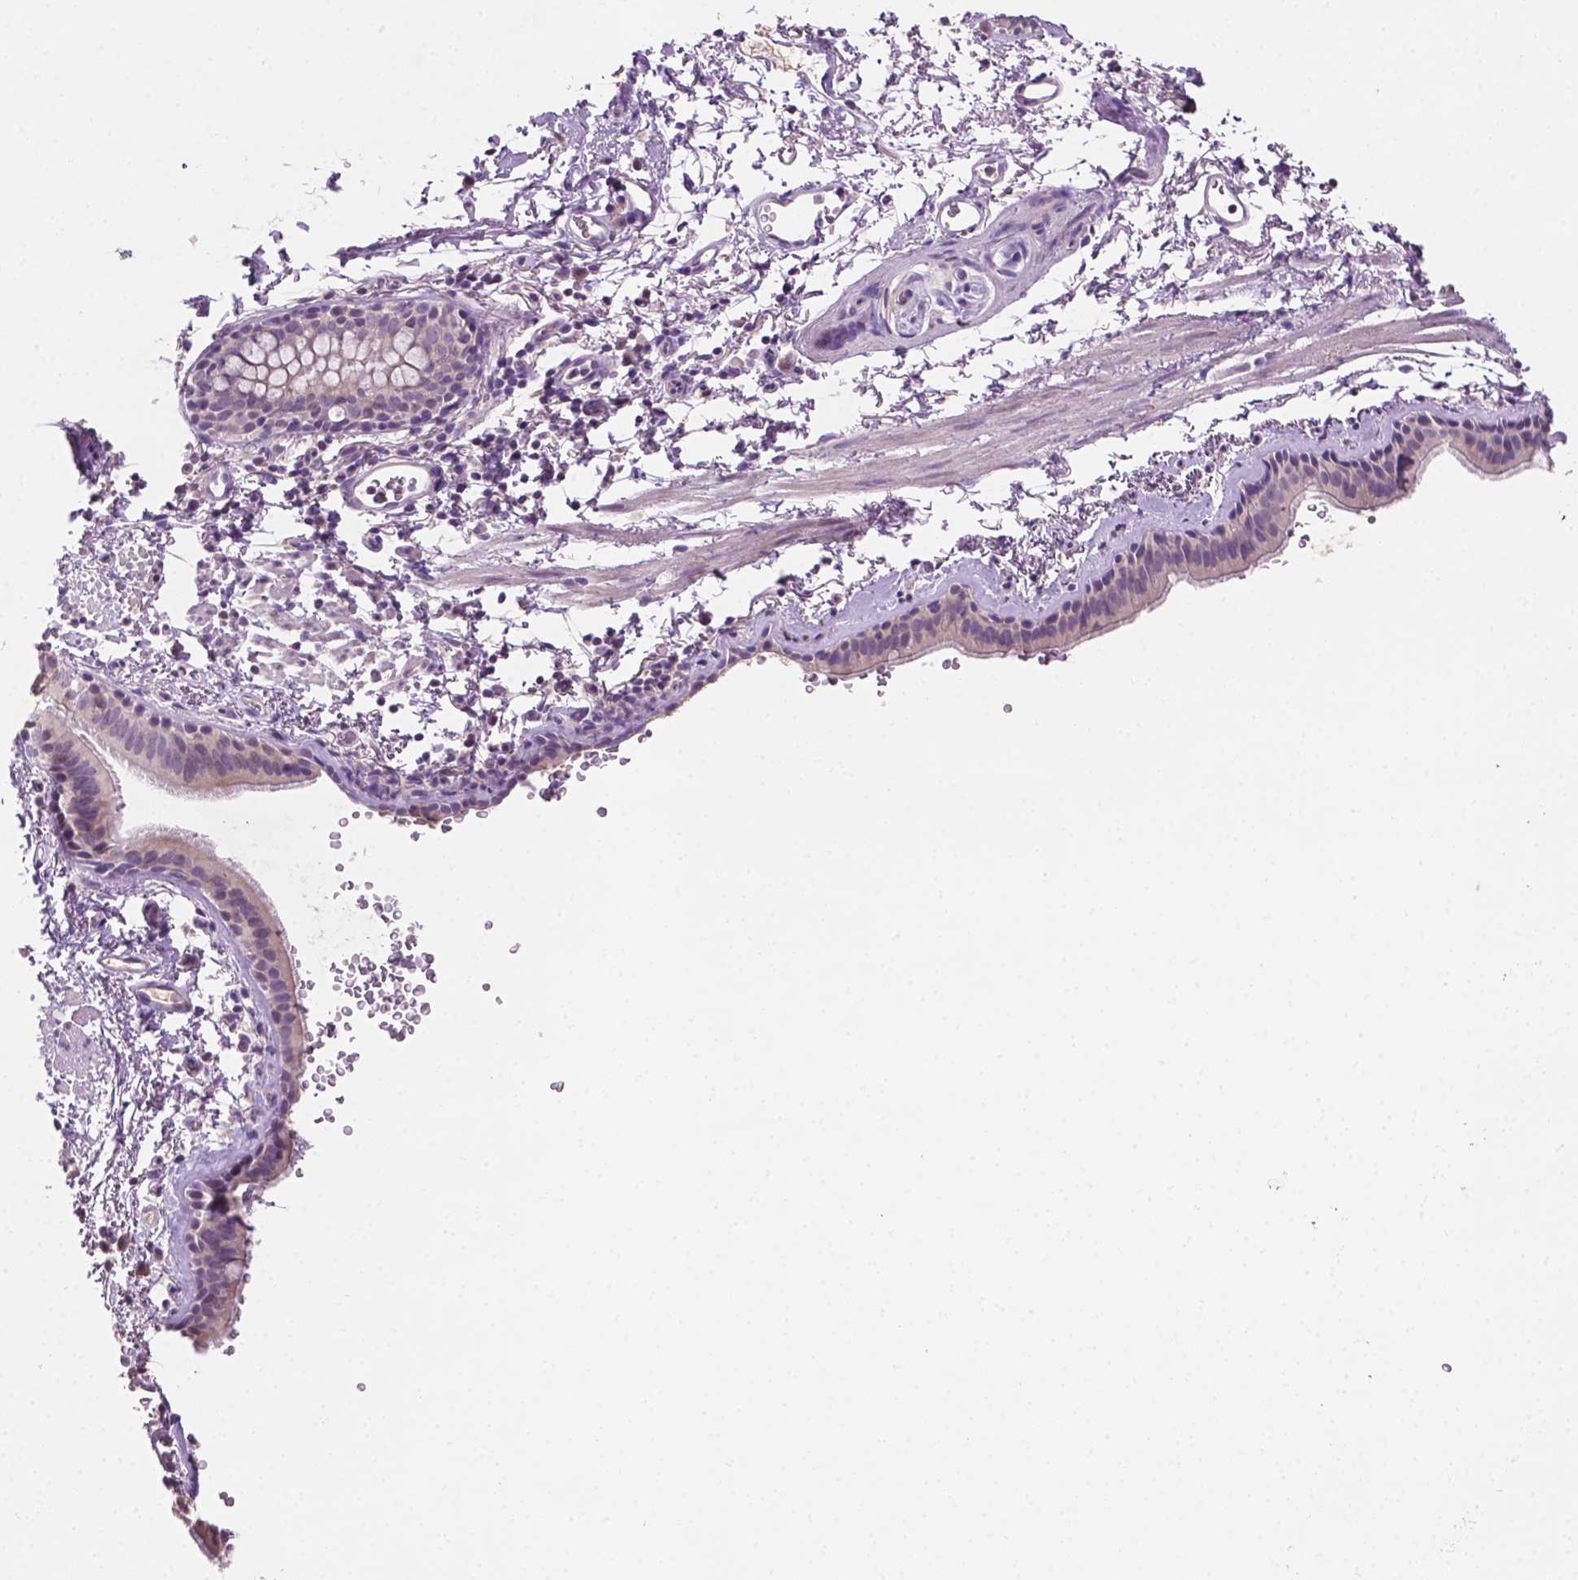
{"staining": {"intensity": "weak", "quantity": ">75%", "location": "cytoplasmic/membranous"}, "tissue": "bronchus", "cell_type": "Respiratory epithelial cells", "image_type": "normal", "snomed": [{"axis": "morphology", "description": "Normal tissue, NOS"}, {"axis": "topography", "description": "Lymph node"}, {"axis": "topography", "description": "Bronchus"}], "caption": "The micrograph displays a brown stain indicating the presence of a protein in the cytoplasmic/membranous of respiratory epithelial cells in bronchus.", "gene": "MROH6", "patient": {"sex": "female", "age": 70}}